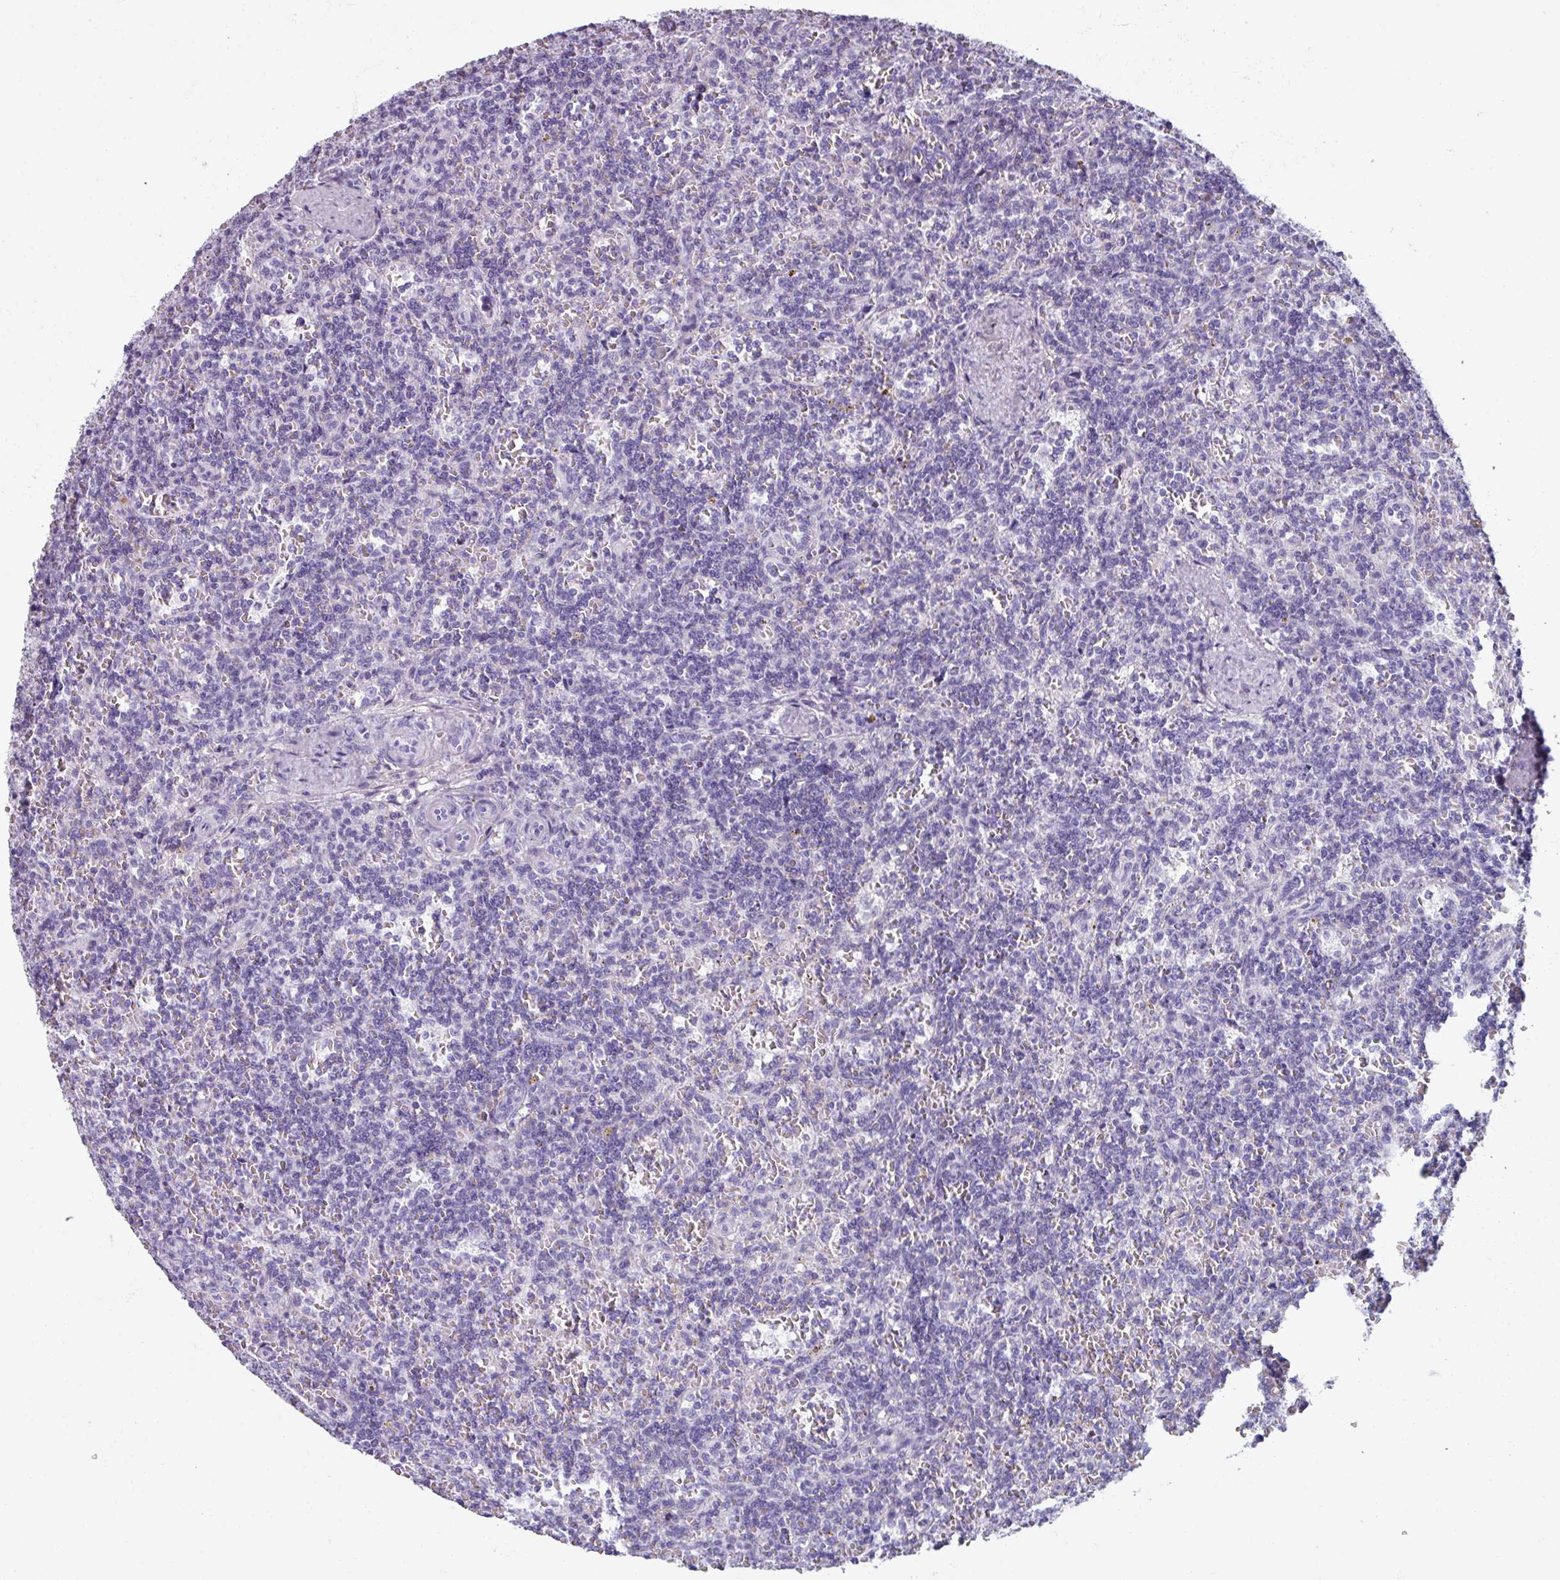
{"staining": {"intensity": "negative", "quantity": "none", "location": "none"}, "tissue": "lymphoma", "cell_type": "Tumor cells", "image_type": "cancer", "snomed": [{"axis": "morphology", "description": "Malignant lymphoma, non-Hodgkin's type, Low grade"}, {"axis": "topography", "description": "Spleen"}], "caption": "A photomicrograph of human lymphoma is negative for staining in tumor cells.", "gene": "SPESP1", "patient": {"sex": "male", "age": 73}}